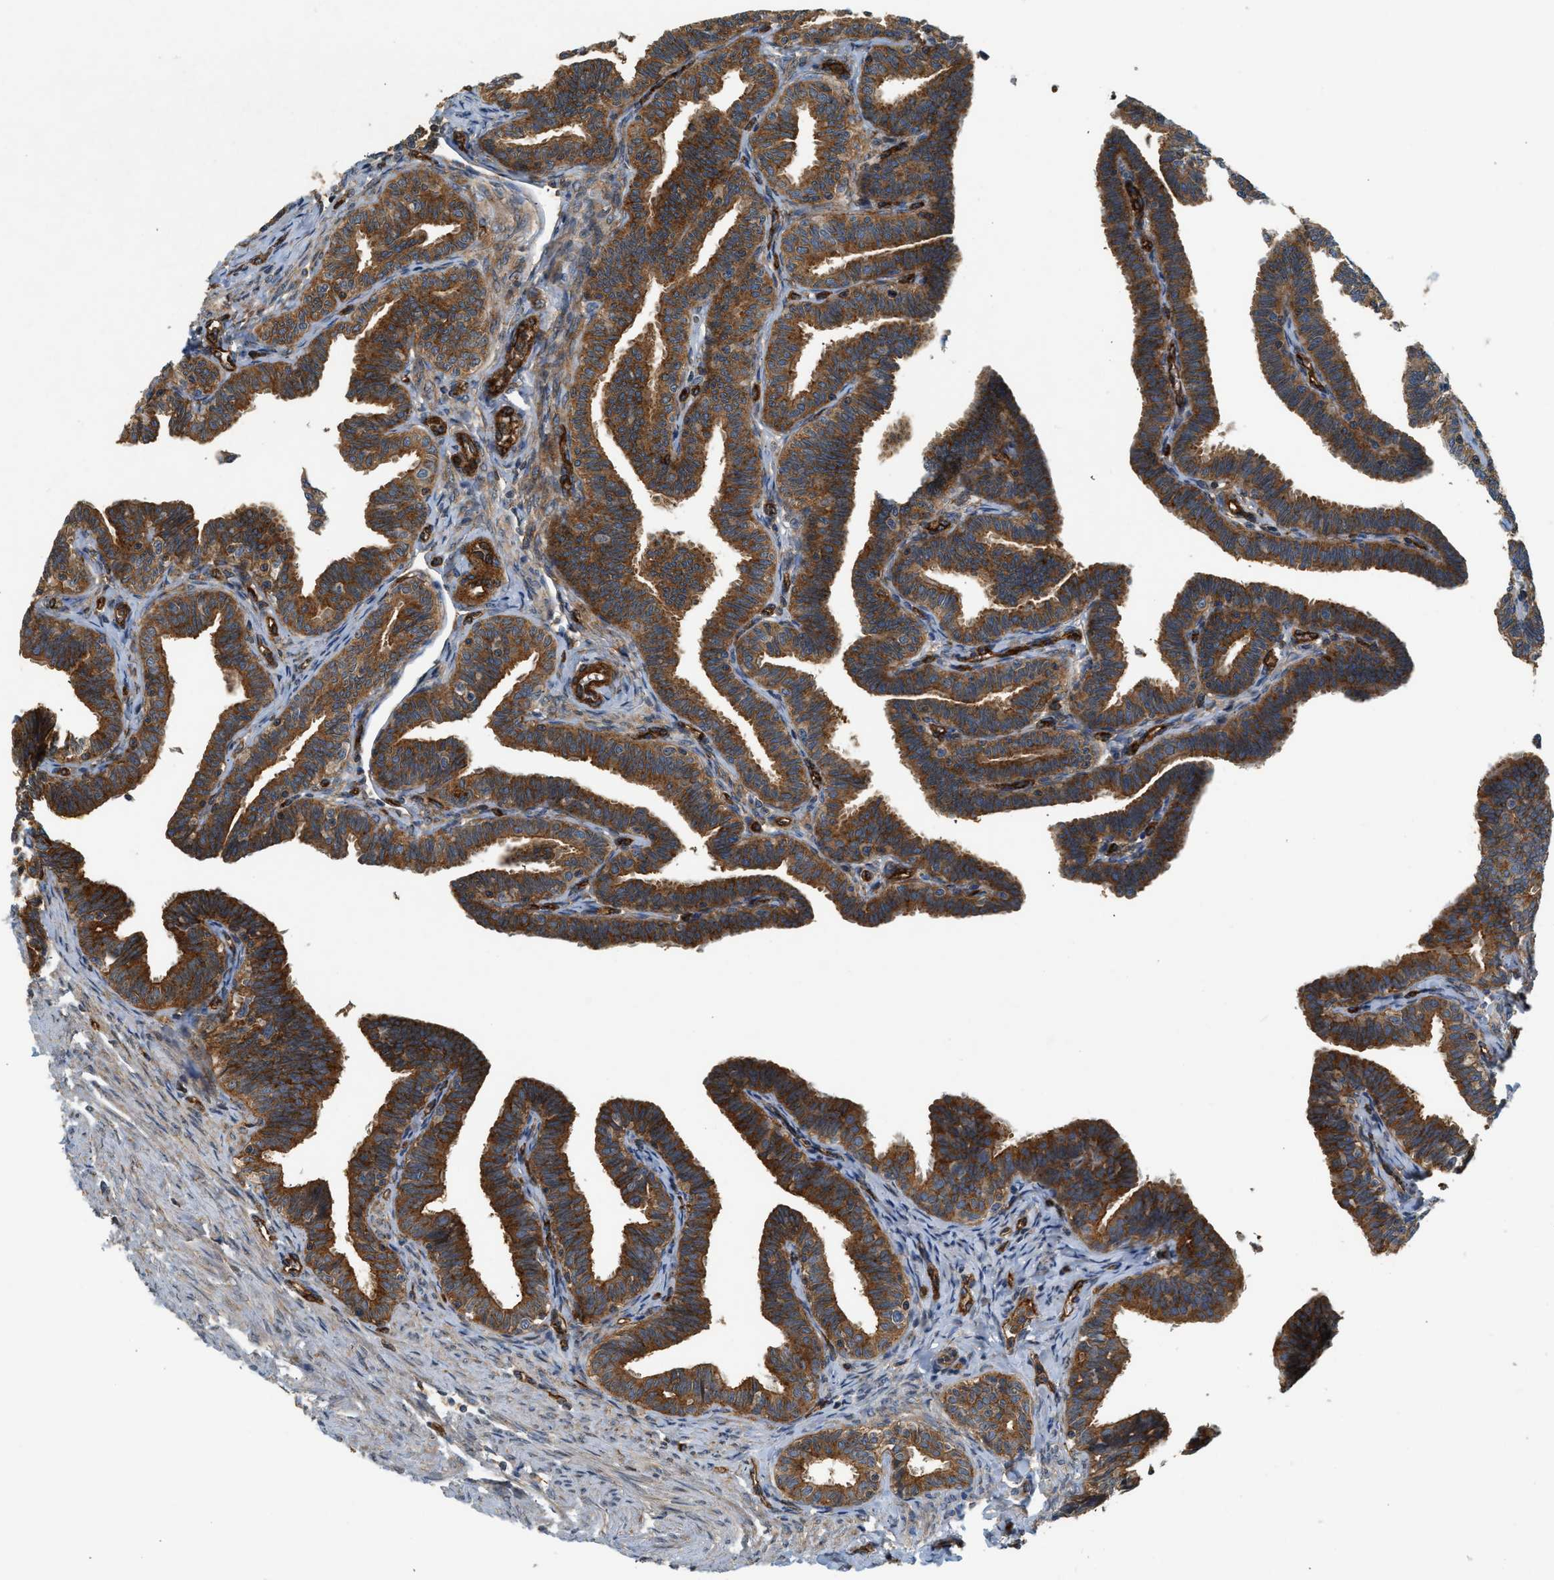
{"staining": {"intensity": "strong", "quantity": ">75%", "location": "cytoplasmic/membranous"}, "tissue": "fallopian tube", "cell_type": "Glandular cells", "image_type": "normal", "snomed": [{"axis": "morphology", "description": "Normal tissue, NOS"}, {"axis": "topography", "description": "Fallopian tube"}, {"axis": "topography", "description": "Ovary"}], "caption": "Strong cytoplasmic/membranous expression for a protein is seen in about >75% of glandular cells of benign fallopian tube using IHC.", "gene": "HIP1", "patient": {"sex": "female", "age": 23}}